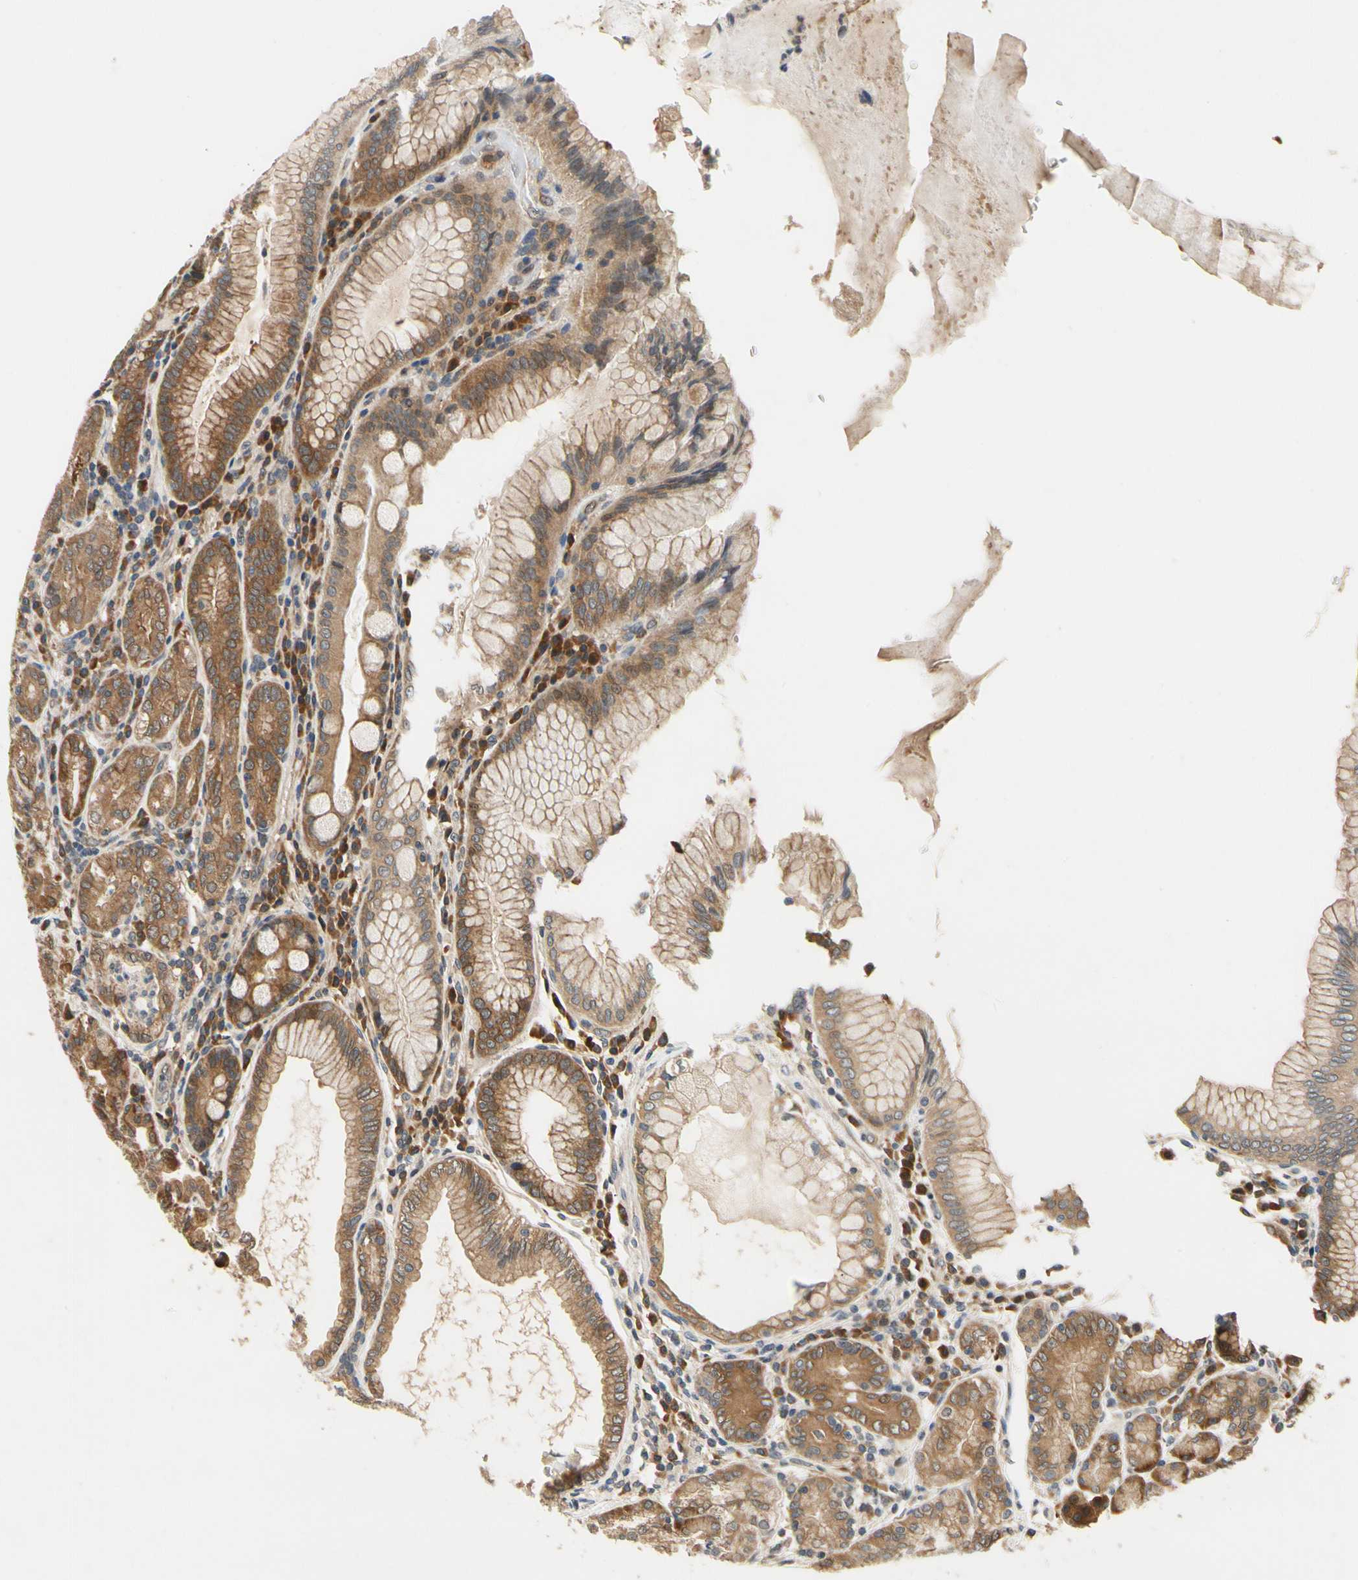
{"staining": {"intensity": "moderate", "quantity": ">75%", "location": "cytoplasmic/membranous"}, "tissue": "stomach", "cell_type": "Glandular cells", "image_type": "normal", "snomed": [{"axis": "morphology", "description": "Normal tissue, NOS"}, {"axis": "topography", "description": "Stomach, lower"}], "caption": "IHC image of normal stomach stained for a protein (brown), which shows medium levels of moderate cytoplasmic/membranous expression in approximately >75% of glandular cells.", "gene": "TDRP", "patient": {"sex": "female", "age": 76}}